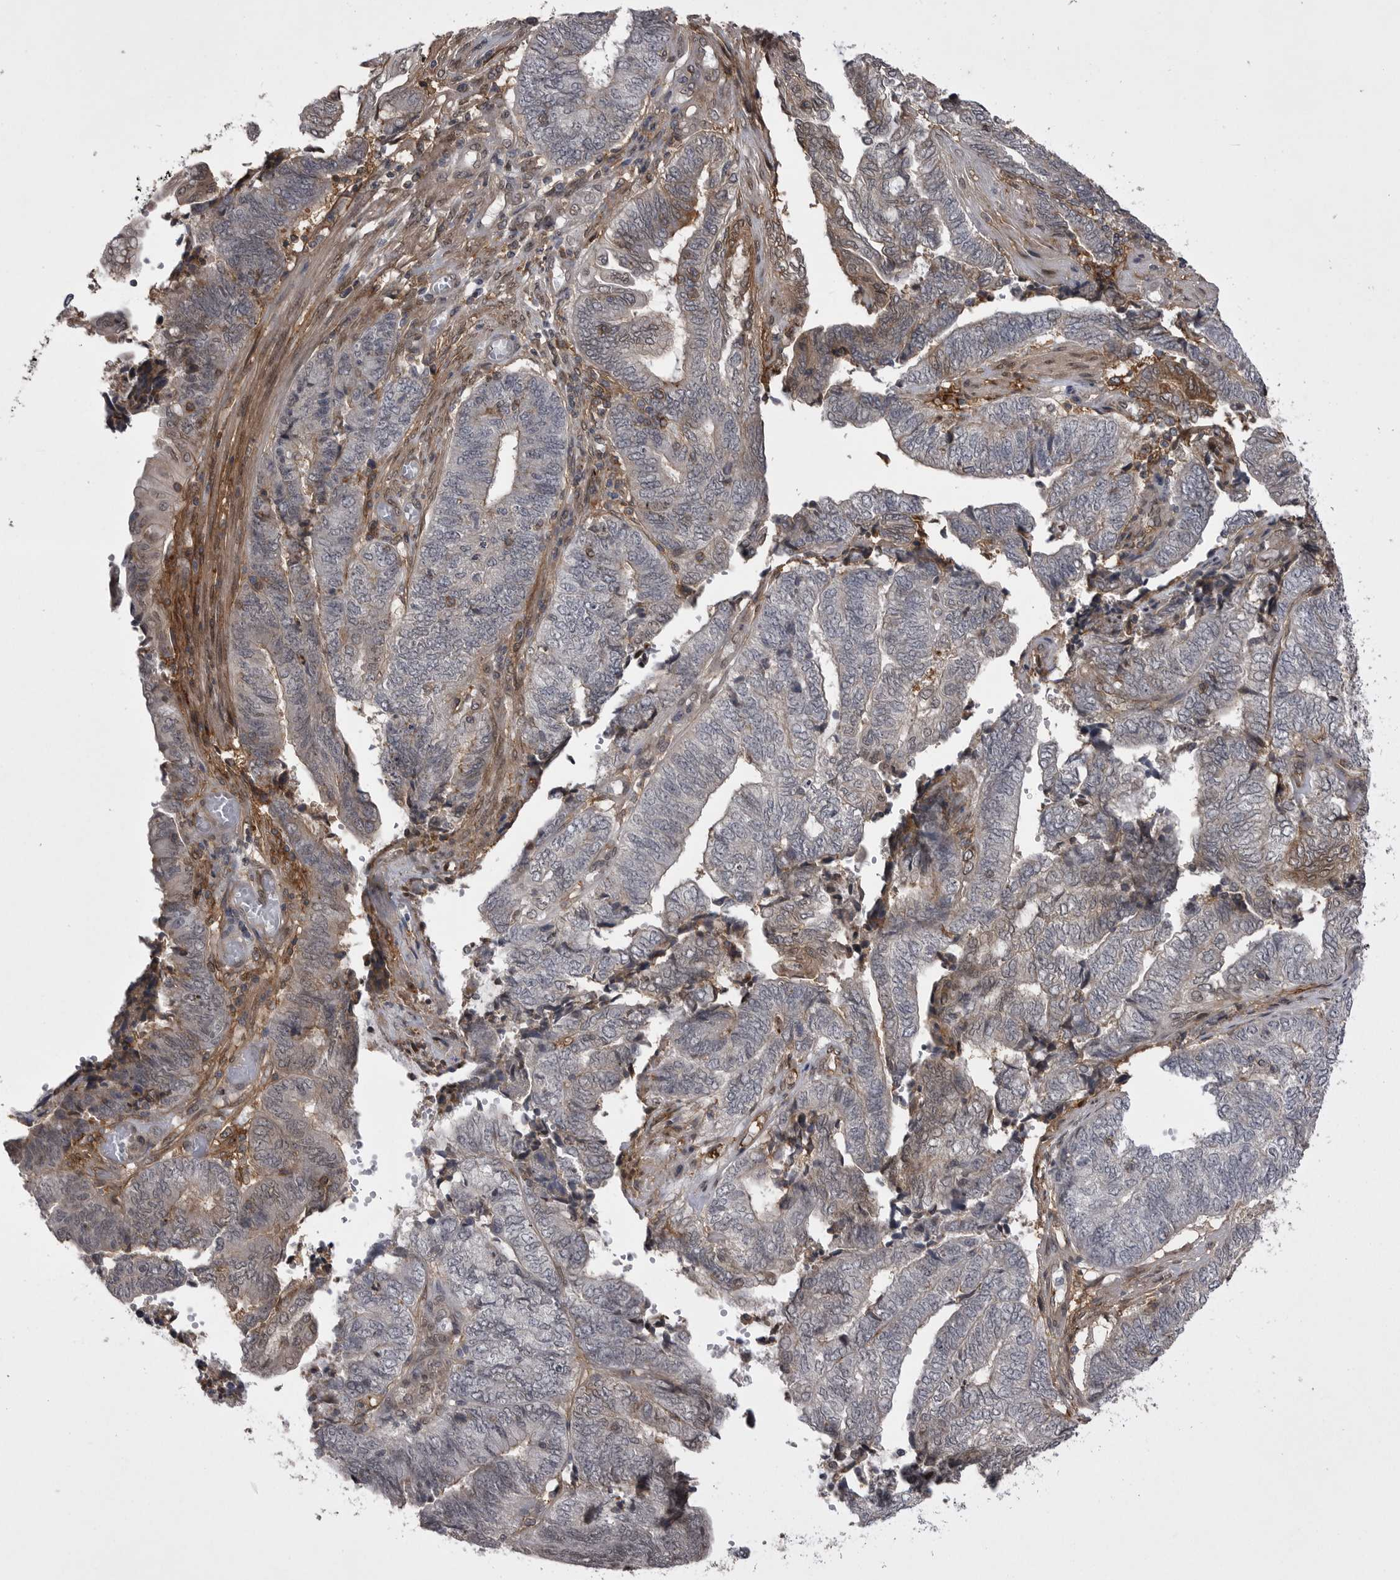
{"staining": {"intensity": "weak", "quantity": "<25%", "location": "cytoplasmic/membranous"}, "tissue": "endometrial cancer", "cell_type": "Tumor cells", "image_type": "cancer", "snomed": [{"axis": "morphology", "description": "Adenocarcinoma, NOS"}, {"axis": "topography", "description": "Uterus"}, {"axis": "topography", "description": "Endometrium"}], "caption": "Immunohistochemistry of human endometrial cancer (adenocarcinoma) exhibits no expression in tumor cells.", "gene": "ABL1", "patient": {"sex": "female", "age": 70}}